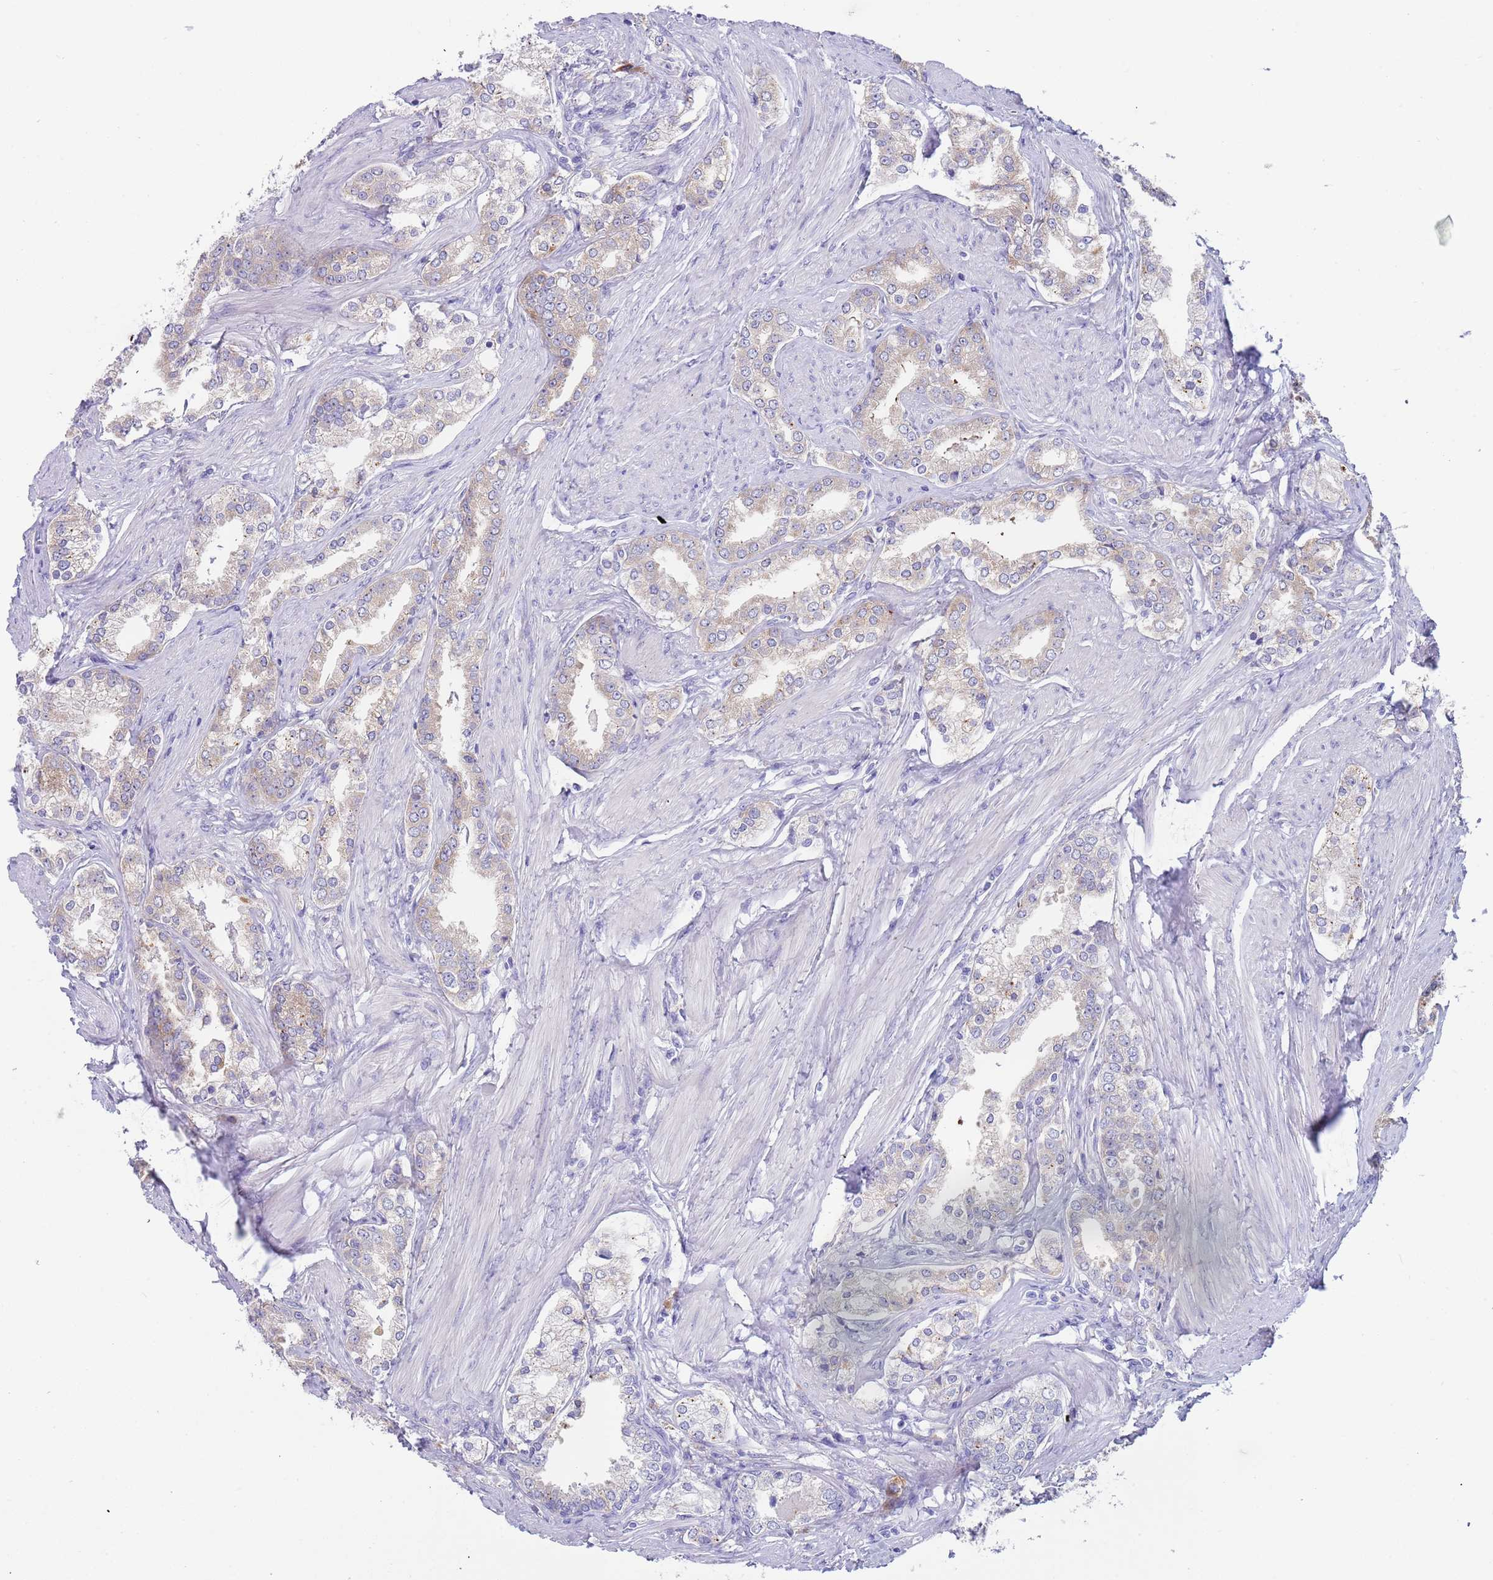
{"staining": {"intensity": "negative", "quantity": "none", "location": "none"}, "tissue": "prostate cancer", "cell_type": "Tumor cells", "image_type": "cancer", "snomed": [{"axis": "morphology", "description": "Adenocarcinoma, High grade"}, {"axis": "topography", "description": "Prostate"}], "caption": "Tumor cells show no significant staining in adenocarcinoma (high-grade) (prostate).", "gene": "TYW1", "patient": {"sex": "male", "age": 71}}